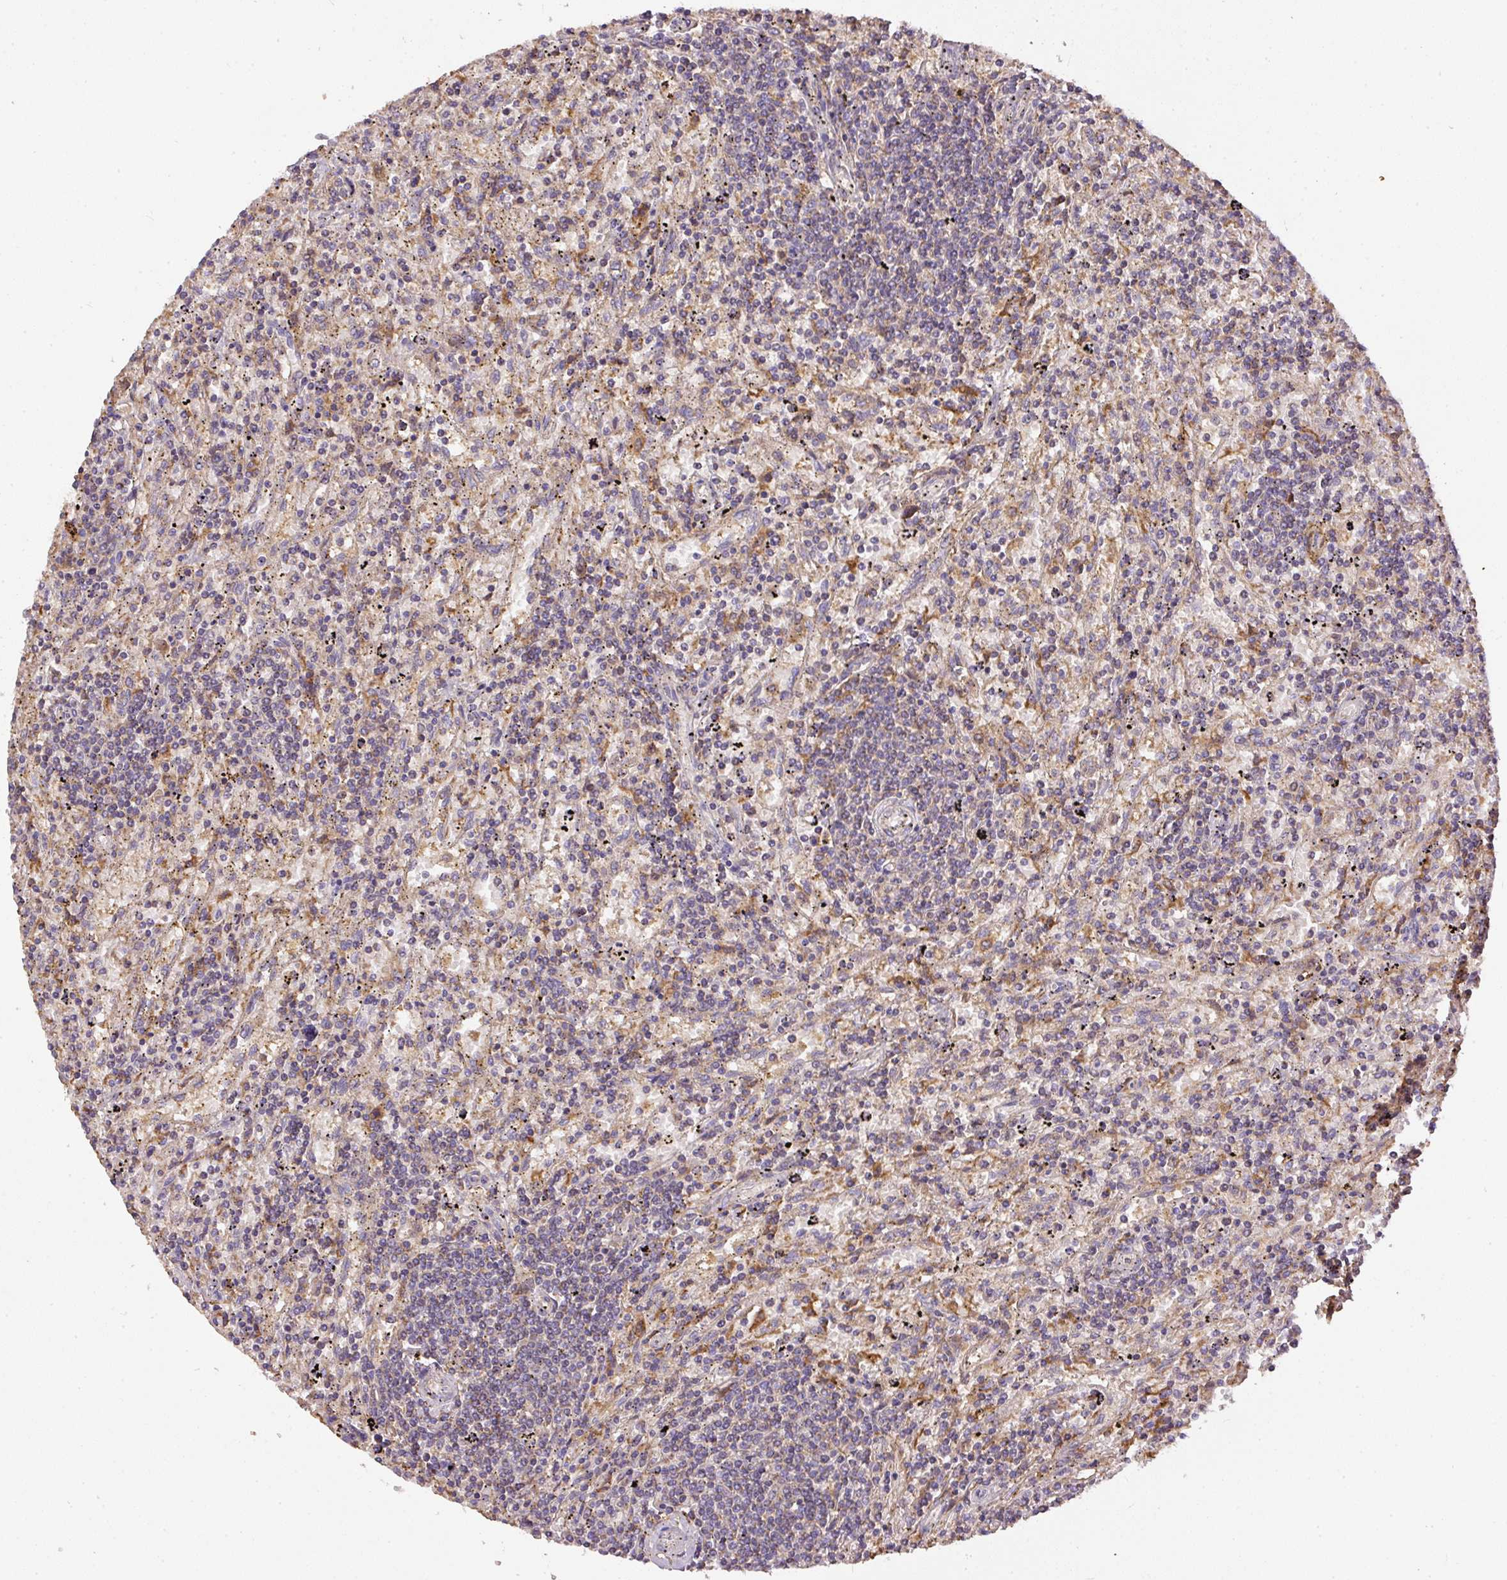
{"staining": {"intensity": "negative", "quantity": "none", "location": "none"}, "tissue": "lymphoma", "cell_type": "Tumor cells", "image_type": "cancer", "snomed": [{"axis": "morphology", "description": "Malignant lymphoma, non-Hodgkin's type, Low grade"}, {"axis": "topography", "description": "Spleen"}], "caption": "The micrograph reveals no significant expression in tumor cells of lymphoma. Brightfield microscopy of immunohistochemistry (IHC) stained with DAB (3,3'-diaminobenzidine) (brown) and hematoxylin (blue), captured at high magnification.", "gene": "DAPK1", "patient": {"sex": "male", "age": 76}}